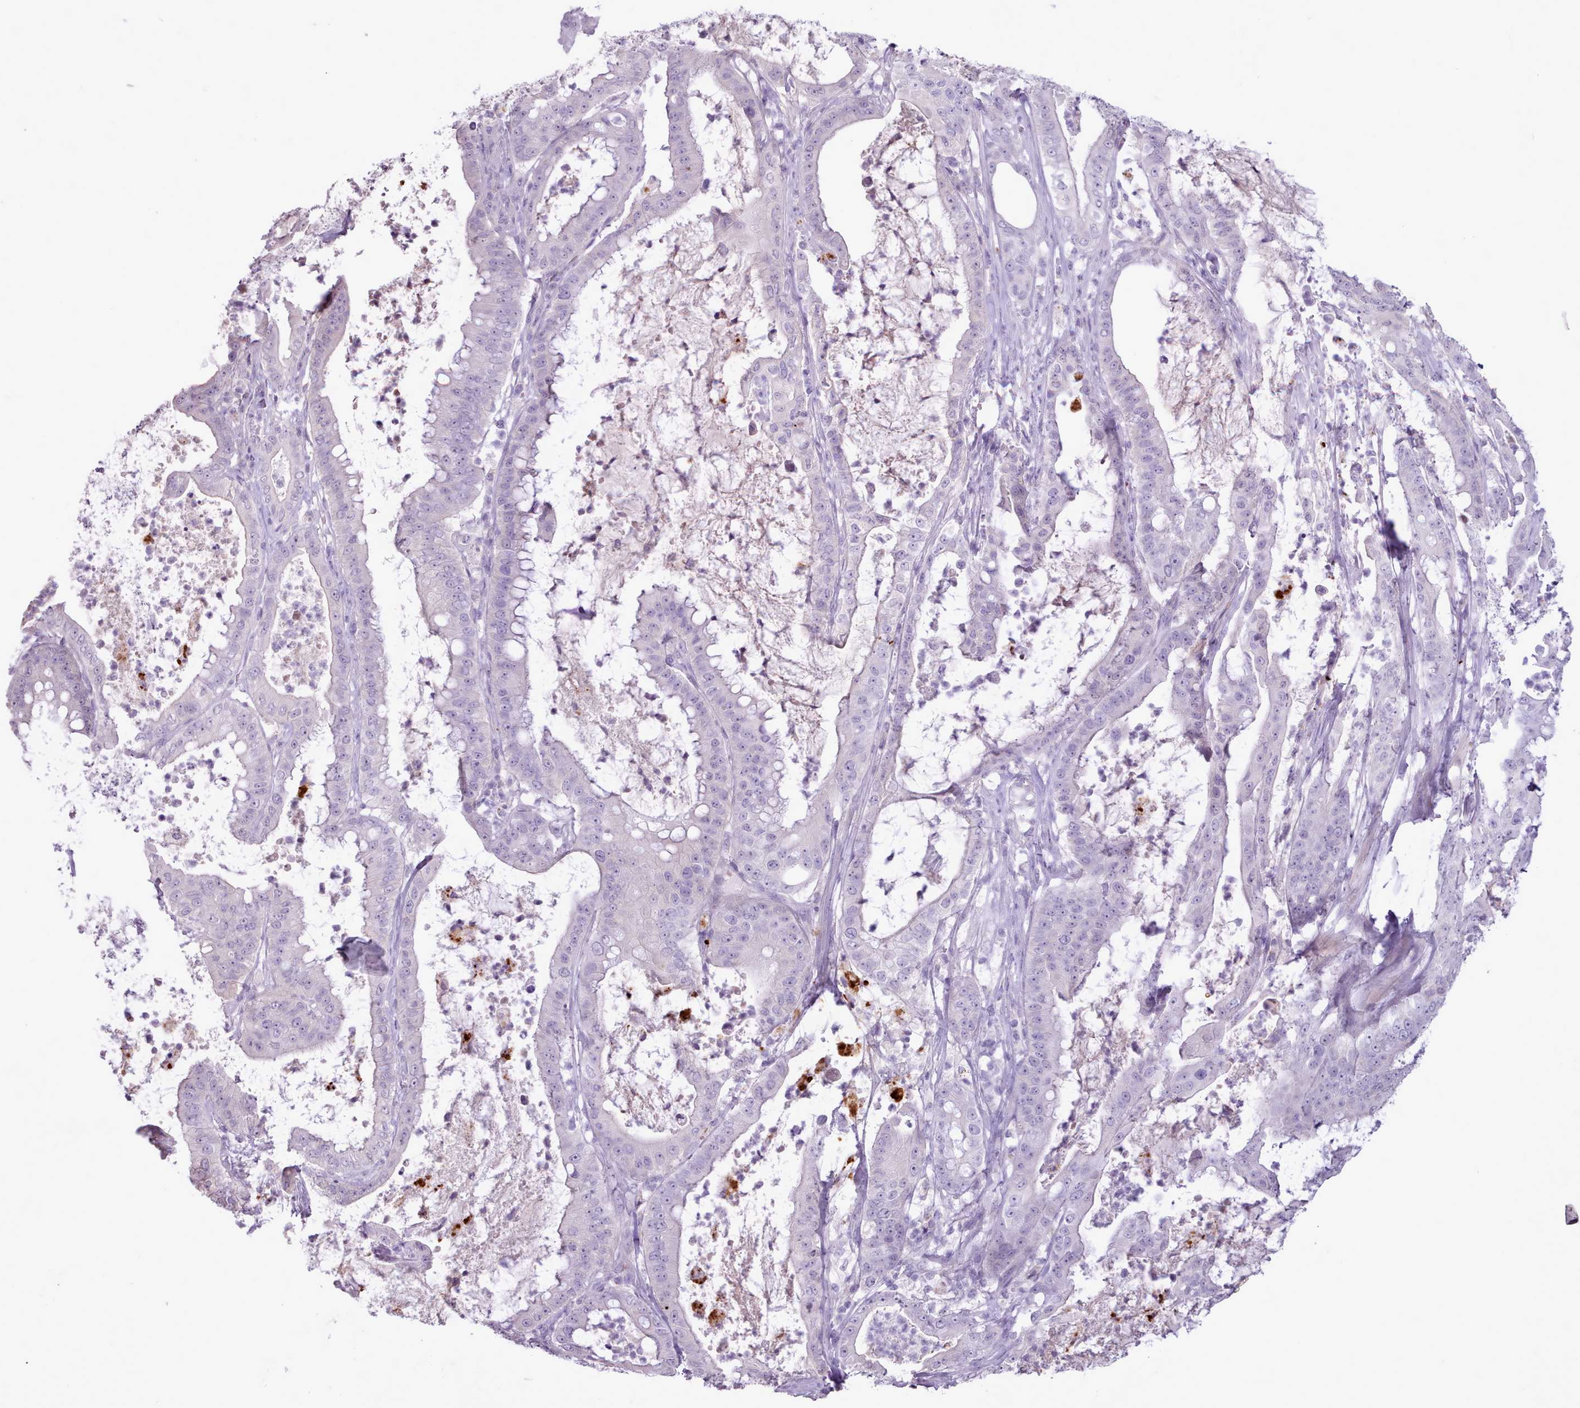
{"staining": {"intensity": "negative", "quantity": "none", "location": "none"}, "tissue": "pancreatic cancer", "cell_type": "Tumor cells", "image_type": "cancer", "snomed": [{"axis": "morphology", "description": "Adenocarcinoma, NOS"}, {"axis": "topography", "description": "Pancreas"}], "caption": "Pancreatic adenocarcinoma was stained to show a protein in brown. There is no significant positivity in tumor cells.", "gene": "ATRAID", "patient": {"sex": "male", "age": 71}}